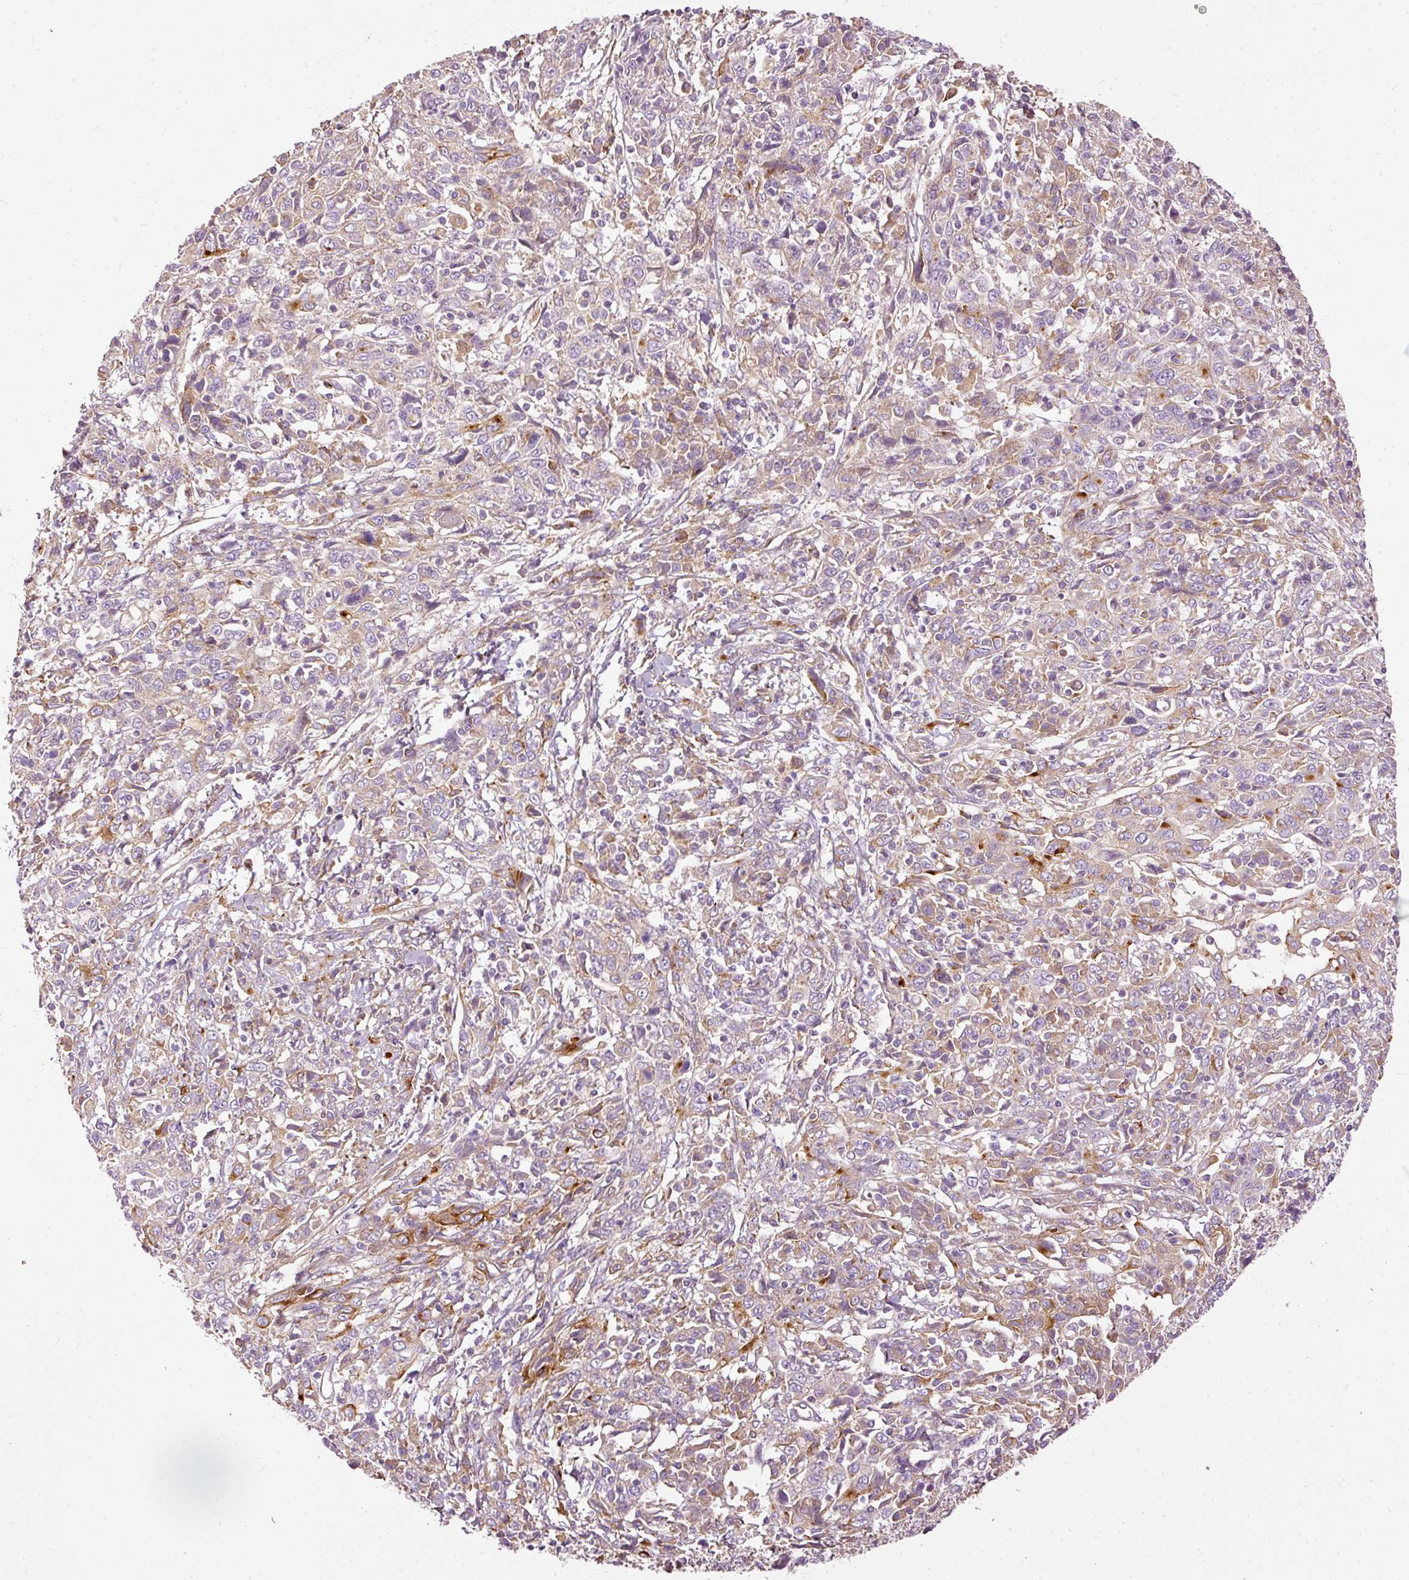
{"staining": {"intensity": "moderate", "quantity": "<25%", "location": "cytoplasmic/membranous"}, "tissue": "cervical cancer", "cell_type": "Tumor cells", "image_type": "cancer", "snomed": [{"axis": "morphology", "description": "Squamous cell carcinoma, NOS"}, {"axis": "topography", "description": "Cervix"}], "caption": "High-magnification brightfield microscopy of cervical squamous cell carcinoma stained with DAB (brown) and counterstained with hematoxylin (blue). tumor cells exhibit moderate cytoplasmic/membranous staining is appreciated in approximately<25% of cells. (DAB IHC with brightfield microscopy, high magnification).", "gene": "PAQR9", "patient": {"sex": "female", "age": 46}}